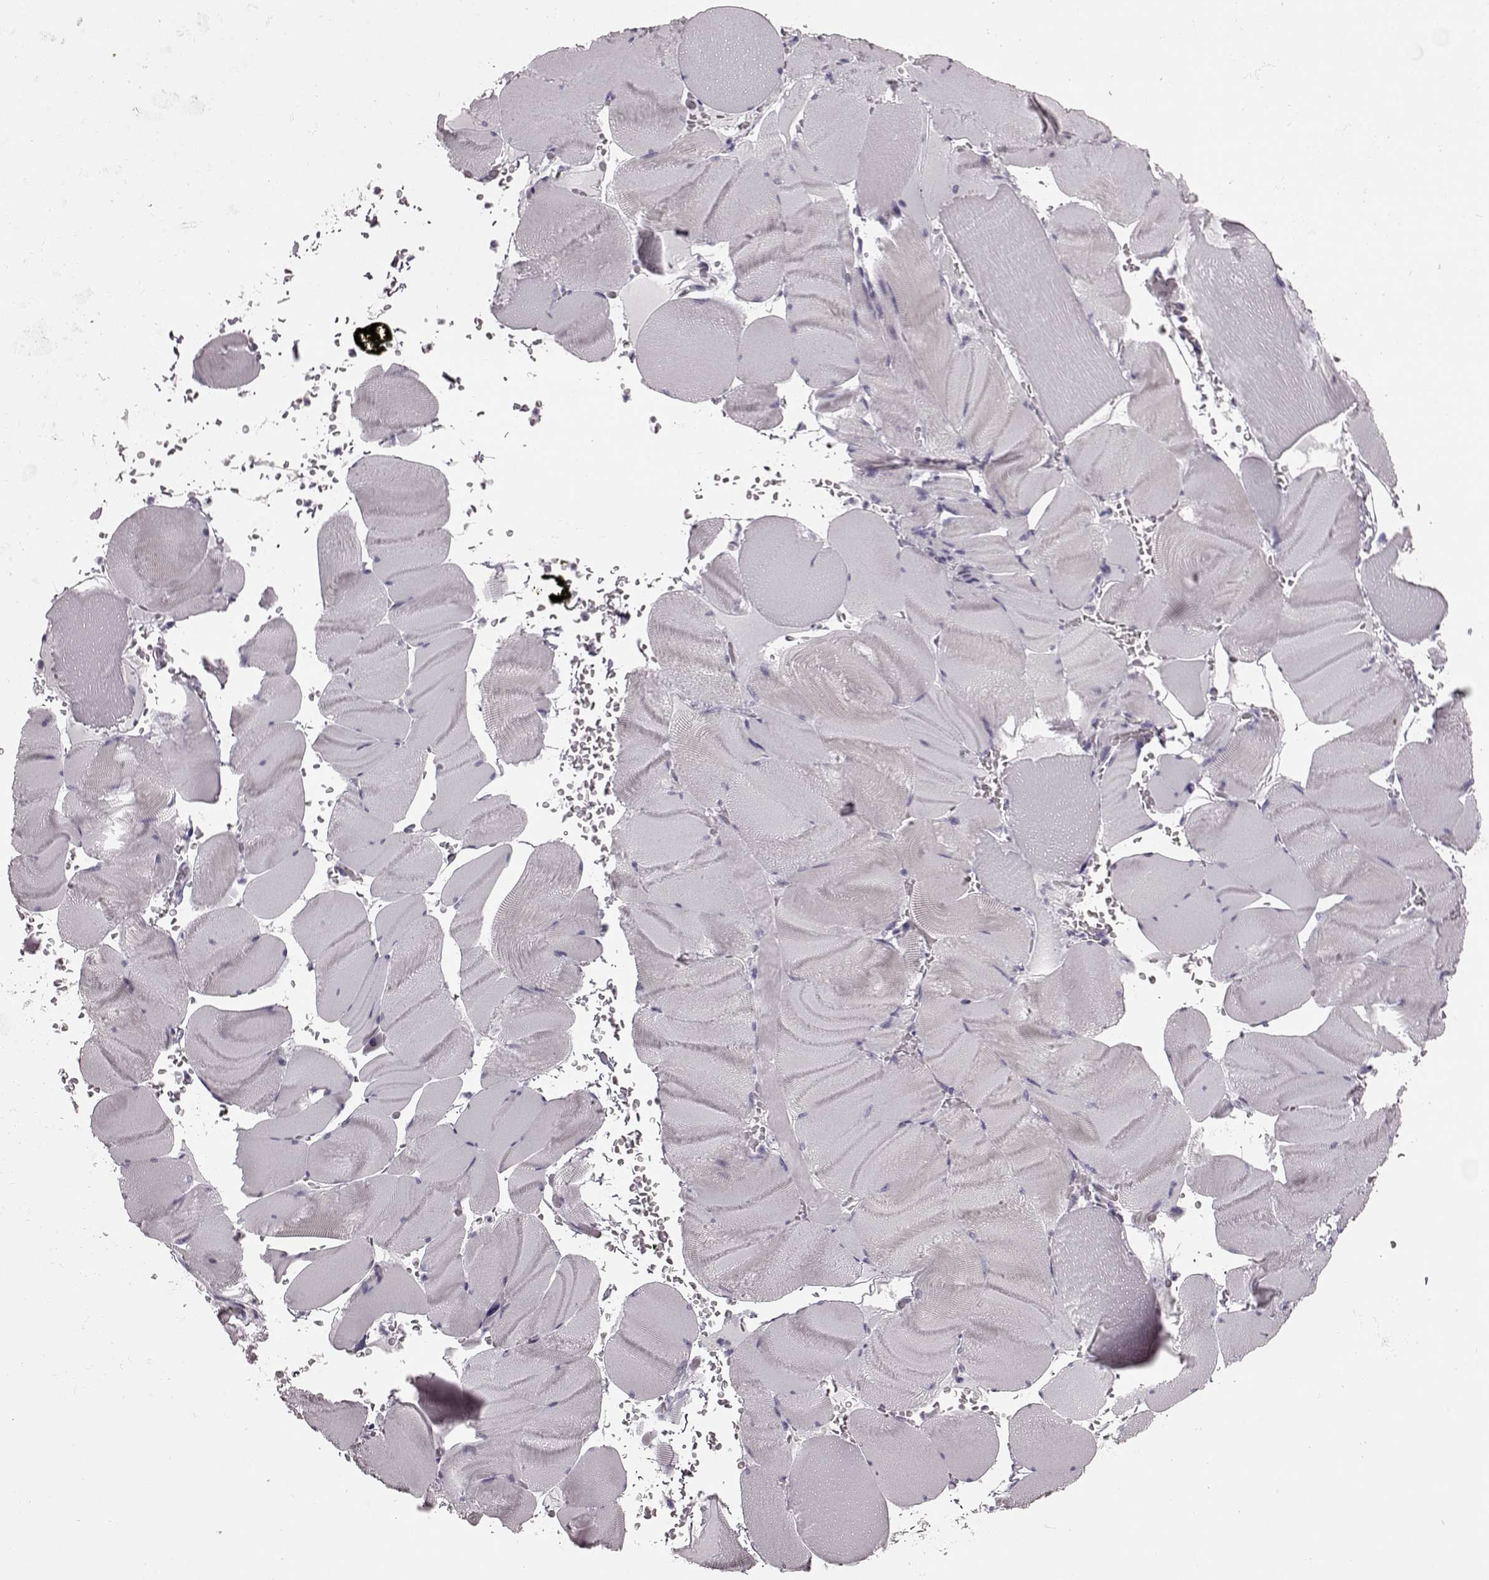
{"staining": {"intensity": "negative", "quantity": "none", "location": "none"}, "tissue": "skeletal muscle", "cell_type": "Myocytes", "image_type": "normal", "snomed": [{"axis": "morphology", "description": "Normal tissue, NOS"}, {"axis": "topography", "description": "Skeletal muscle"}], "caption": "Skeletal muscle was stained to show a protein in brown. There is no significant expression in myocytes.", "gene": "AIPL1", "patient": {"sex": "male", "age": 56}}